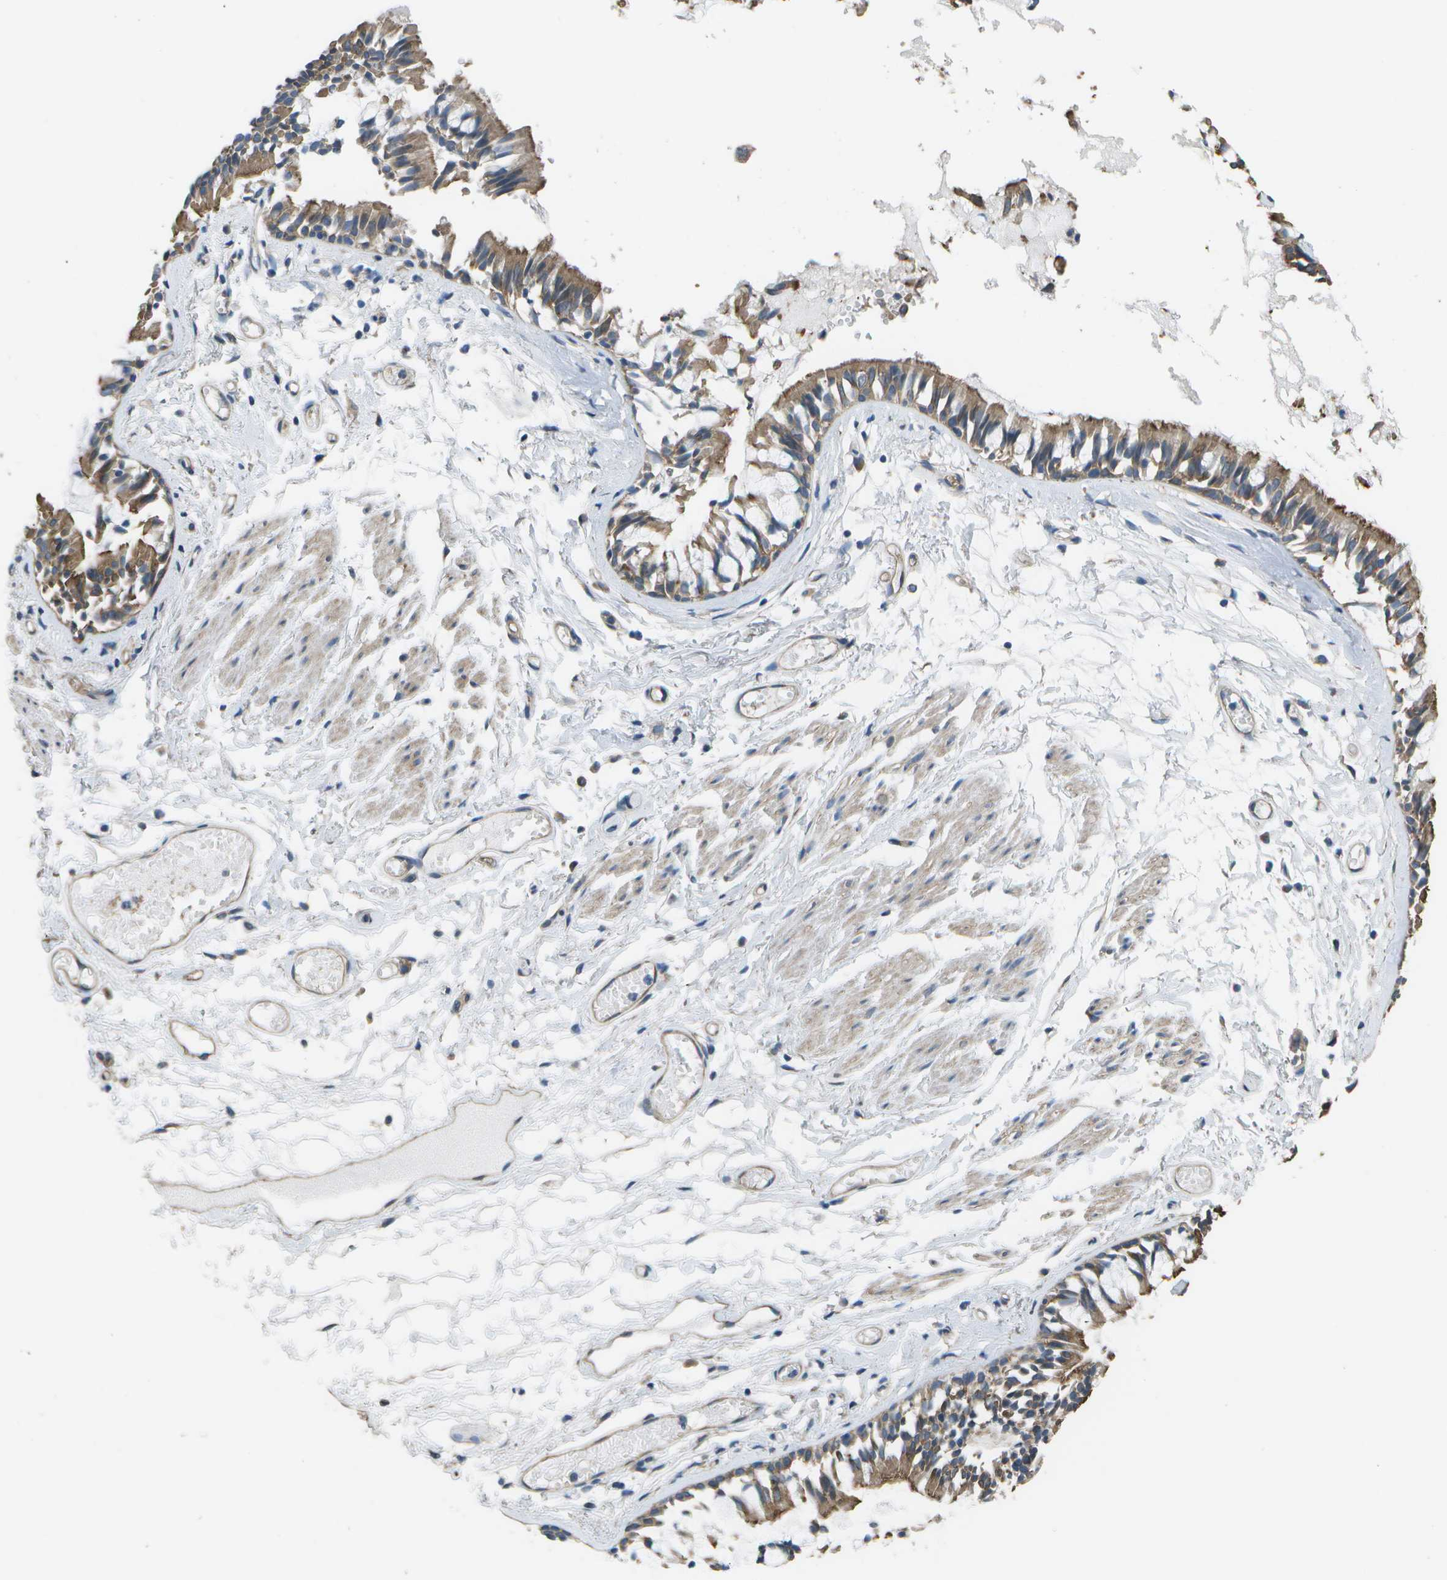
{"staining": {"intensity": "moderate", "quantity": ">75%", "location": "cytoplasmic/membranous"}, "tissue": "bronchus", "cell_type": "Respiratory epithelial cells", "image_type": "normal", "snomed": [{"axis": "morphology", "description": "Normal tissue, NOS"}, {"axis": "morphology", "description": "Inflammation, NOS"}, {"axis": "topography", "description": "Cartilage tissue"}, {"axis": "topography", "description": "Lung"}], "caption": "Normal bronchus was stained to show a protein in brown. There is medium levels of moderate cytoplasmic/membranous expression in about >75% of respiratory epithelial cells.", "gene": "CLNS1A", "patient": {"sex": "male", "age": 71}}